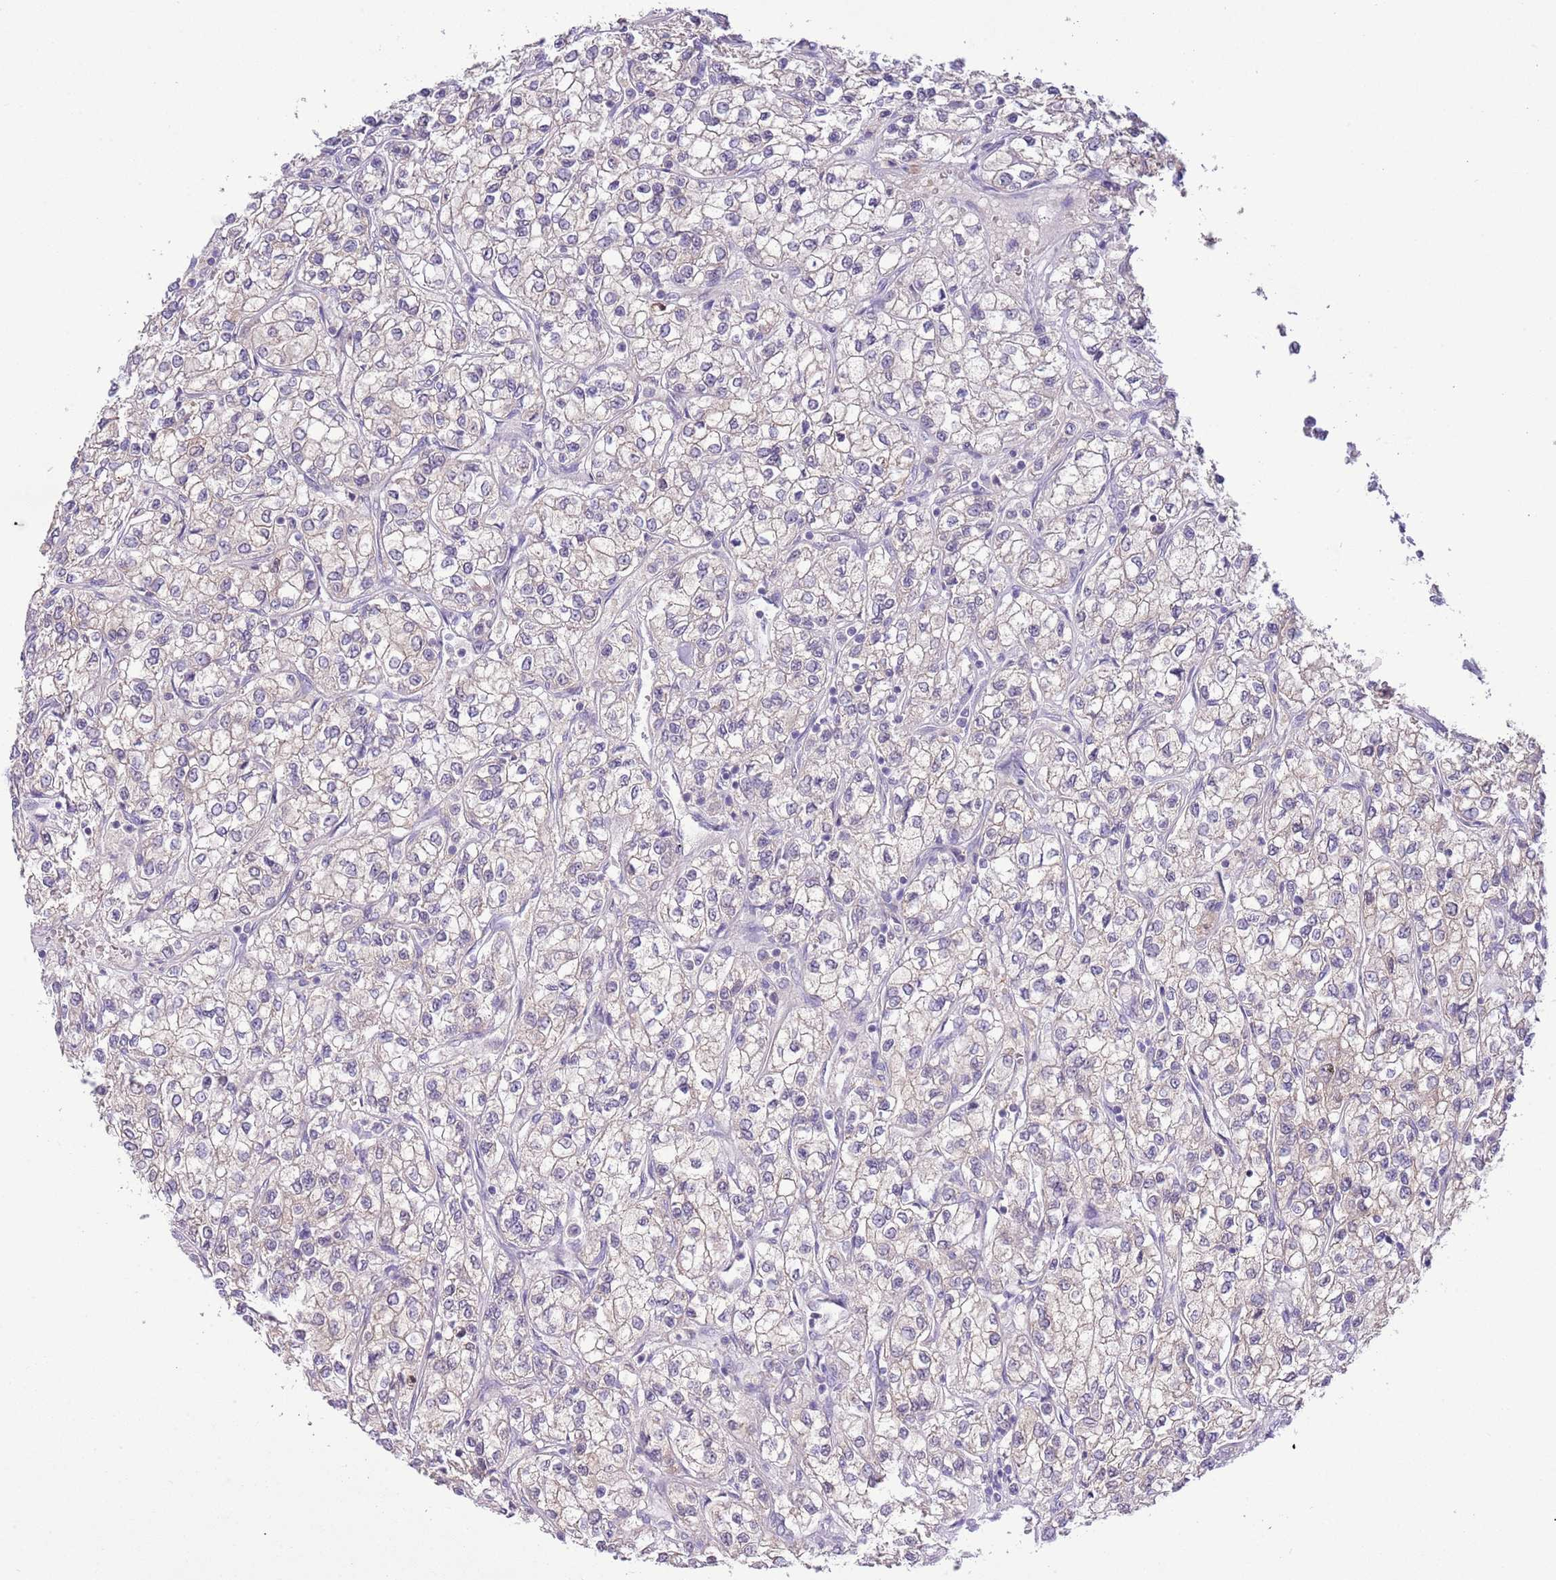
{"staining": {"intensity": "negative", "quantity": "none", "location": "none"}, "tissue": "renal cancer", "cell_type": "Tumor cells", "image_type": "cancer", "snomed": [{"axis": "morphology", "description": "Adenocarcinoma, NOS"}, {"axis": "topography", "description": "Kidney"}], "caption": "Immunohistochemistry photomicrograph of adenocarcinoma (renal) stained for a protein (brown), which demonstrates no staining in tumor cells.", "gene": "GALK2", "patient": {"sex": "male", "age": 80}}